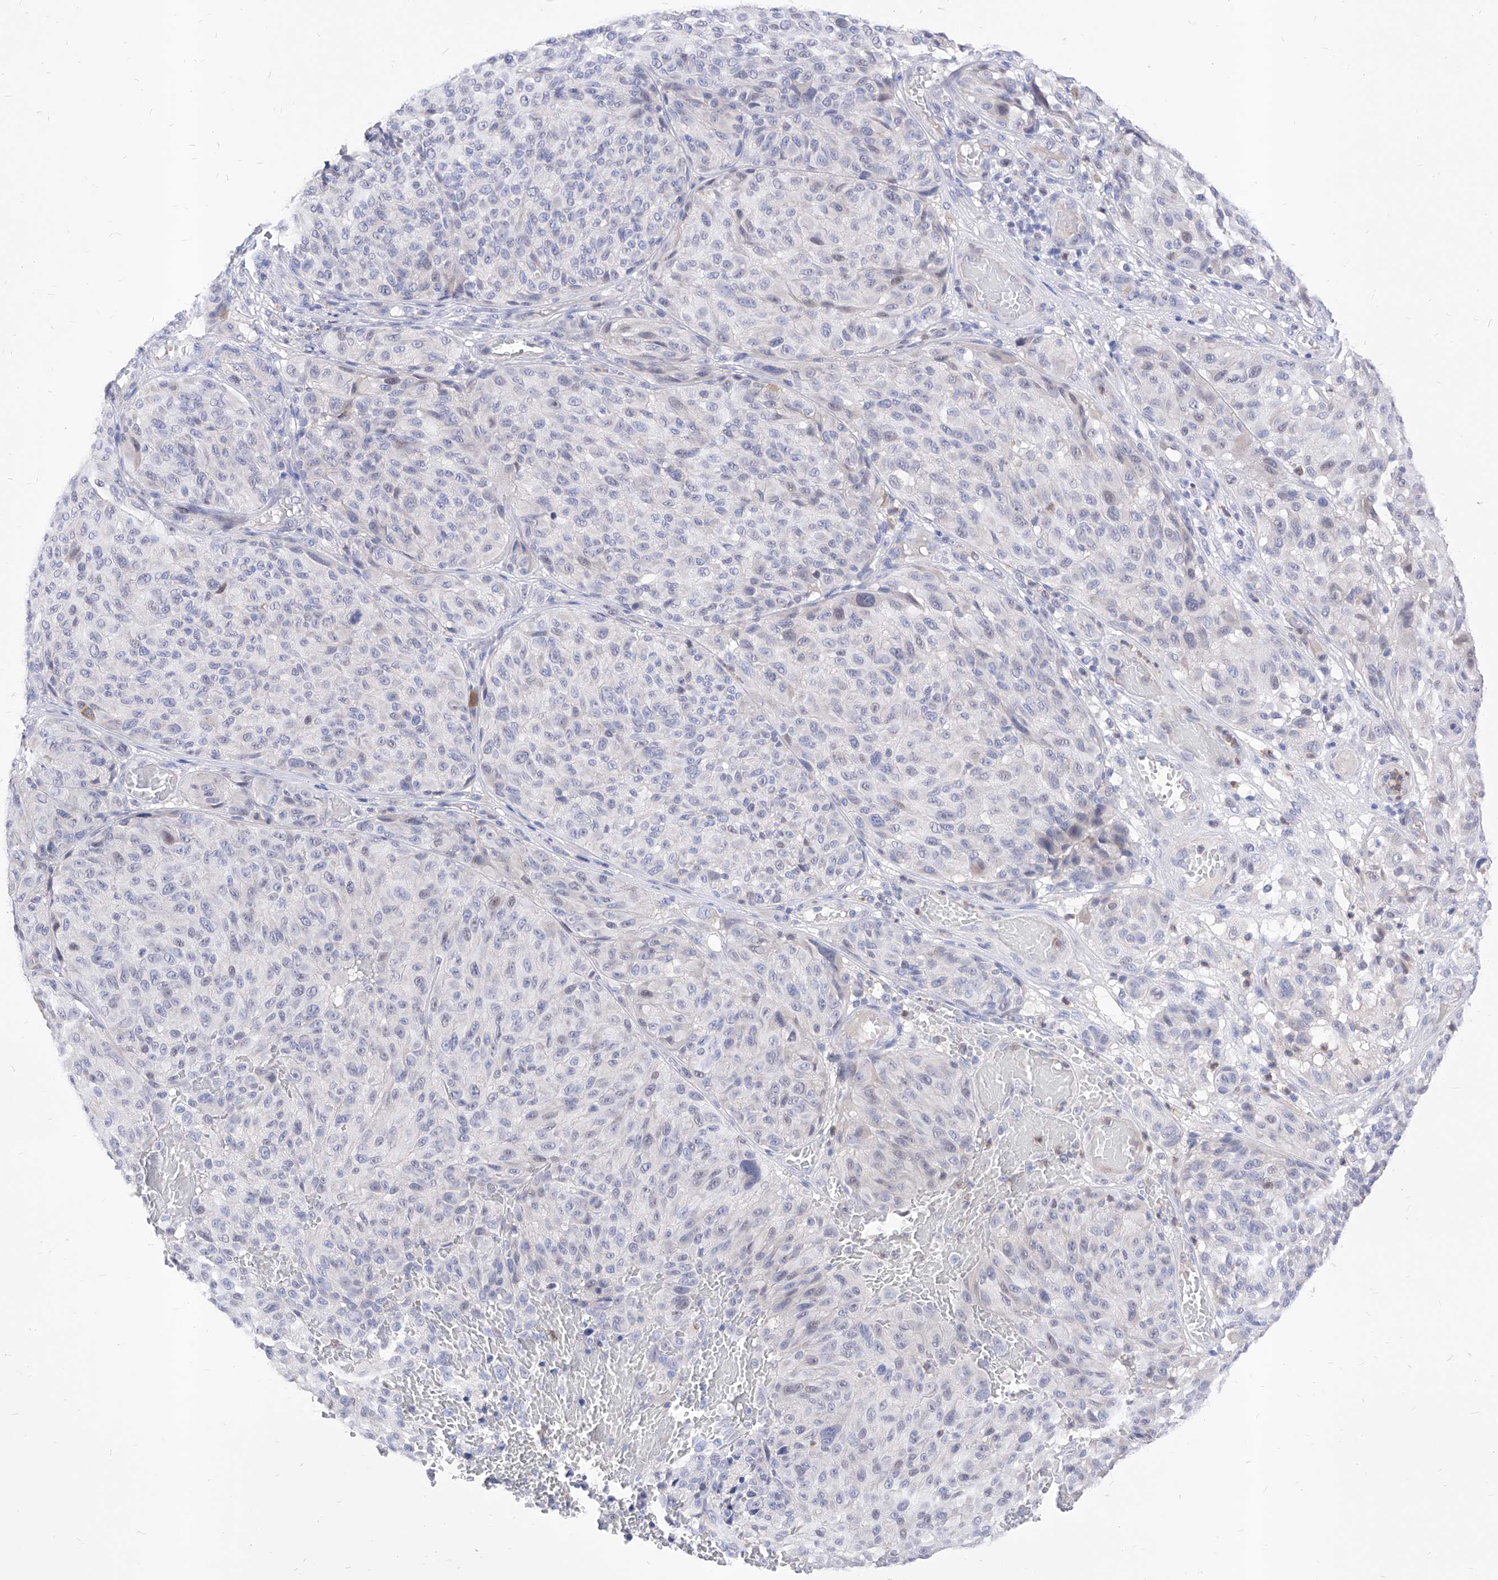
{"staining": {"intensity": "negative", "quantity": "none", "location": "none"}, "tissue": "melanoma", "cell_type": "Tumor cells", "image_type": "cancer", "snomed": [{"axis": "morphology", "description": "Malignant melanoma, NOS"}, {"axis": "topography", "description": "Skin"}], "caption": "Immunohistochemistry image of human melanoma stained for a protein (brown), which shows no positivity in tumor cells.", "gene": "VAX1", "patient": {"sex": "male", "age": 83}}